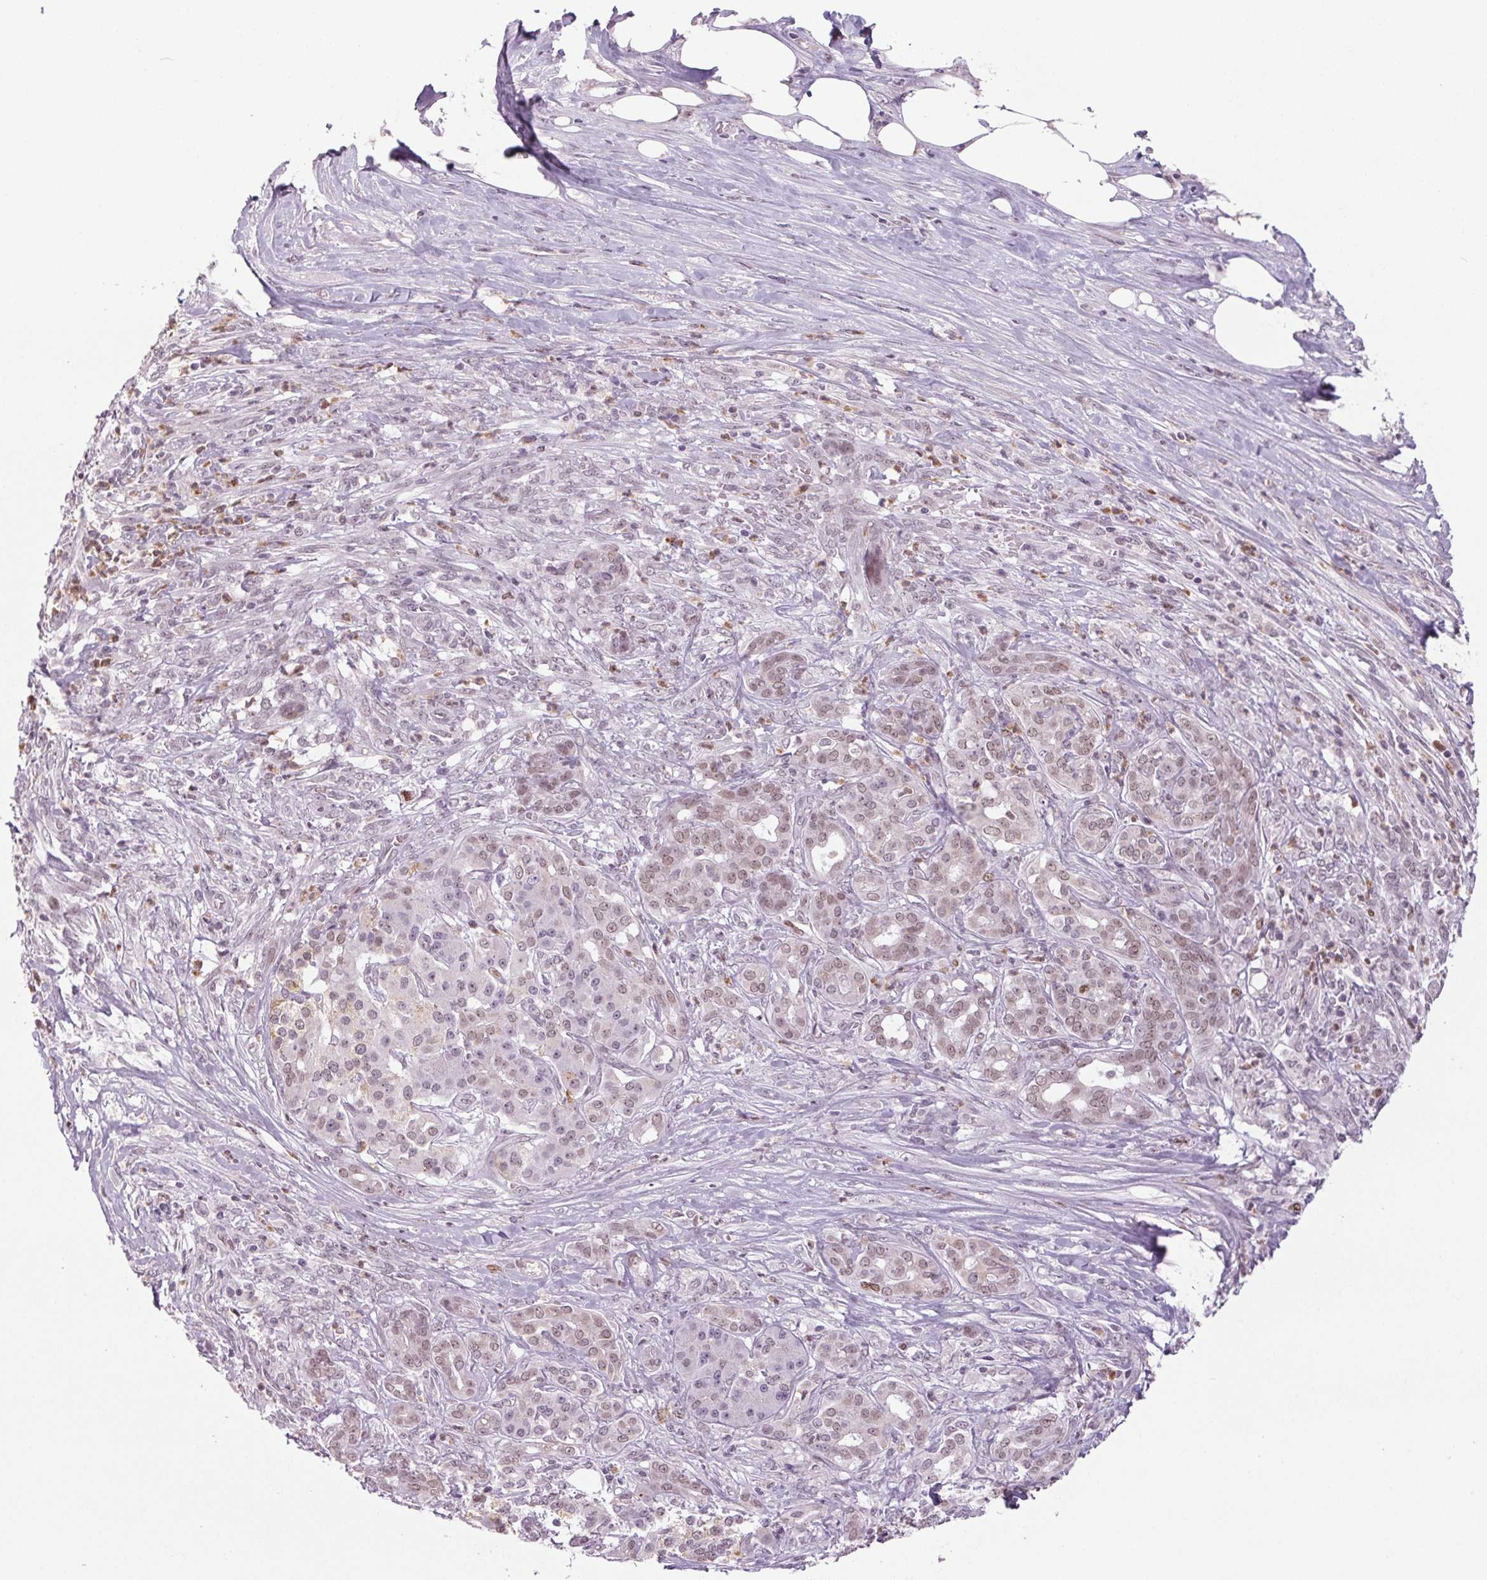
{"staining": {"intensity": "weak", "quantity": "25%-75%", "location": "nuclear"}, "tissue": "pancreatic cancer", "cell_type": "Tumor cells", "image_type": "cancer", "snomed": [{"axis": "morphology", "description": "Normal tissue, NOS"}, {"axis": "morphology", "description": "Inflammation, NOS"}, {"axis": "morphology", "description": "Adenocarcinoma, NOS"}, {"axis": "topography", "description": "Pancreas"}], "caption": "Tumor cells reveal weak nuclear expression in about 25%-75% of cells in pancreatic cancer.", "gene": "SMIM6", "patient": {"sex": "male", "age": 57}}